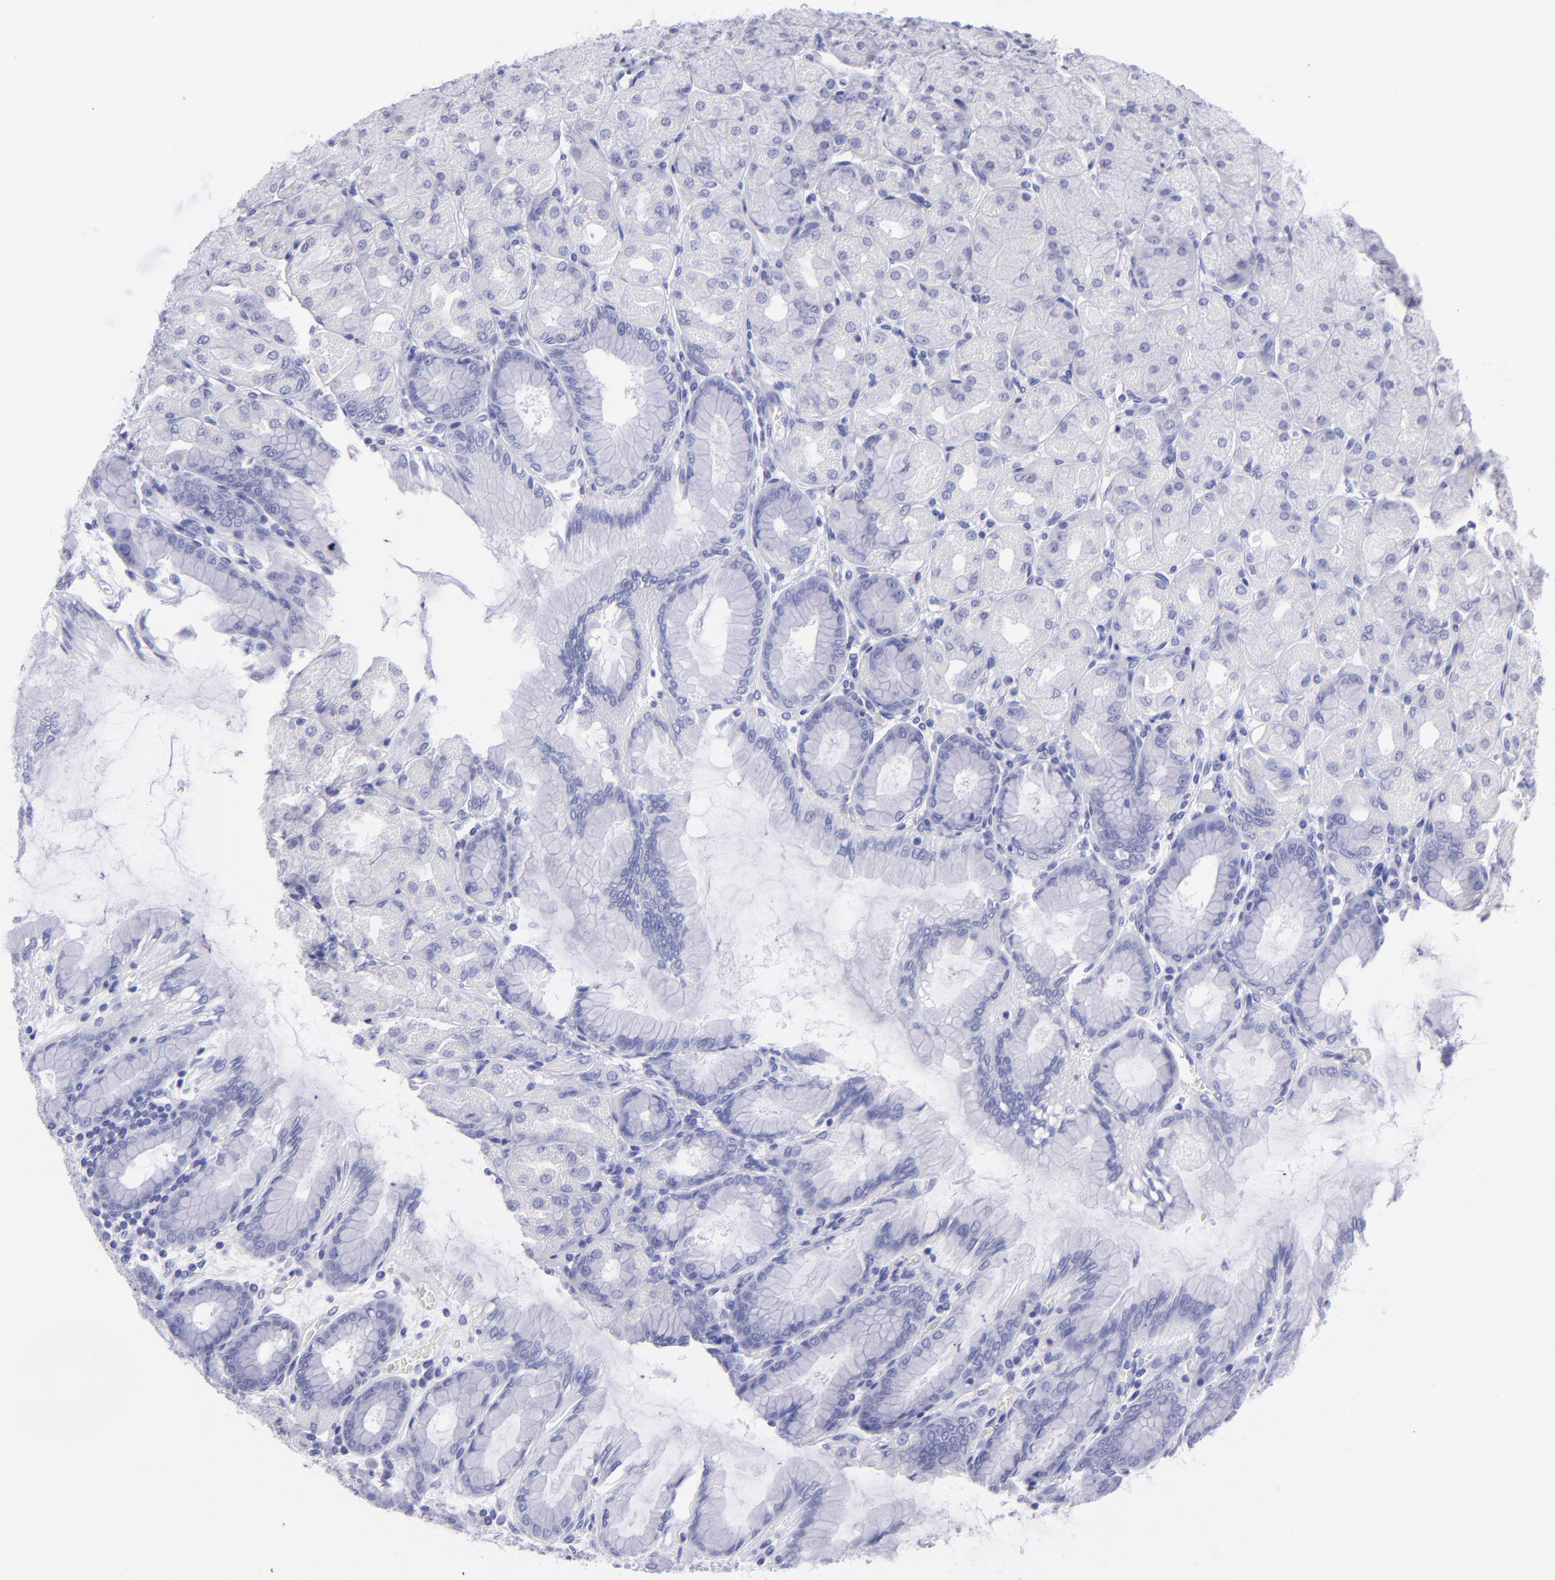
{"staining": {"intensity": "negative", "quantity": "none", "location": "none"}, "tissue": "stomach", "cell_type": "Glandular cells", "image_type": "normal", "snomed": [{"axis": "morphology", "description": "Normal tissue, NOS"}, {"axis": "topography", "description": "Stomach, upper"}], "caption": "IHC photomicrograph of benign stomach stained for a protein (brown), which shows no staining in glandular cells.", "gene": "CNP", "patient": {"sex": "female", "age": 56}}